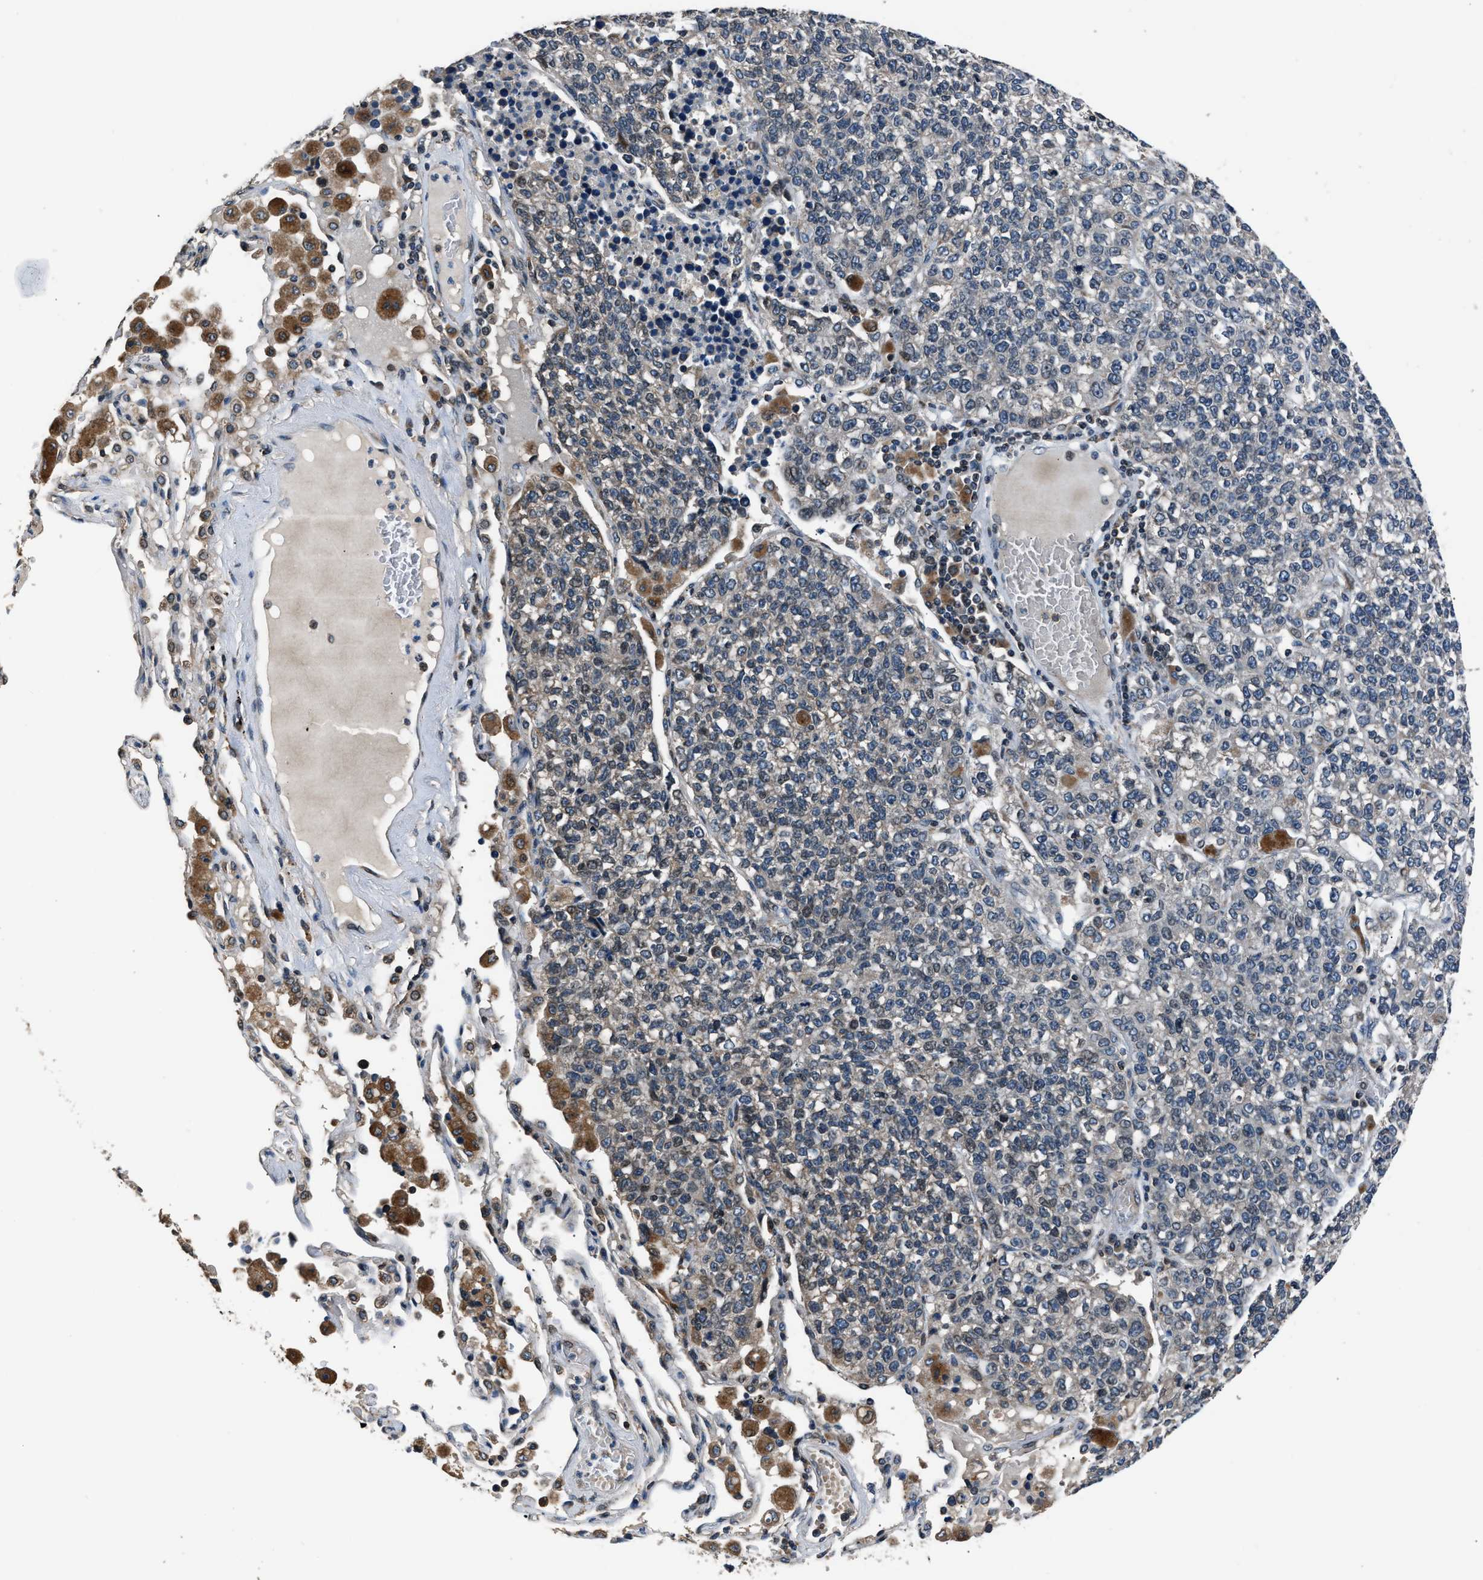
{"staining": {"intensity": "weak", "quantity": "<25%", "location": "cytoplasmic/membranous"}, "tissue": "lung cancer", "cell_type": "Tumor cells", "image_type": "cancer", "snomed": [{"axis": "morphology", "description": "Adenocarcinoma, NOS"}, {"axis": "topography", "description": "Lung"}], "caption": "Tumor cells are negative for protein expression in human adenocarcinoma (lung).", "gene": "TNRC18", "patient": {"sex": "male", "age": 49}}